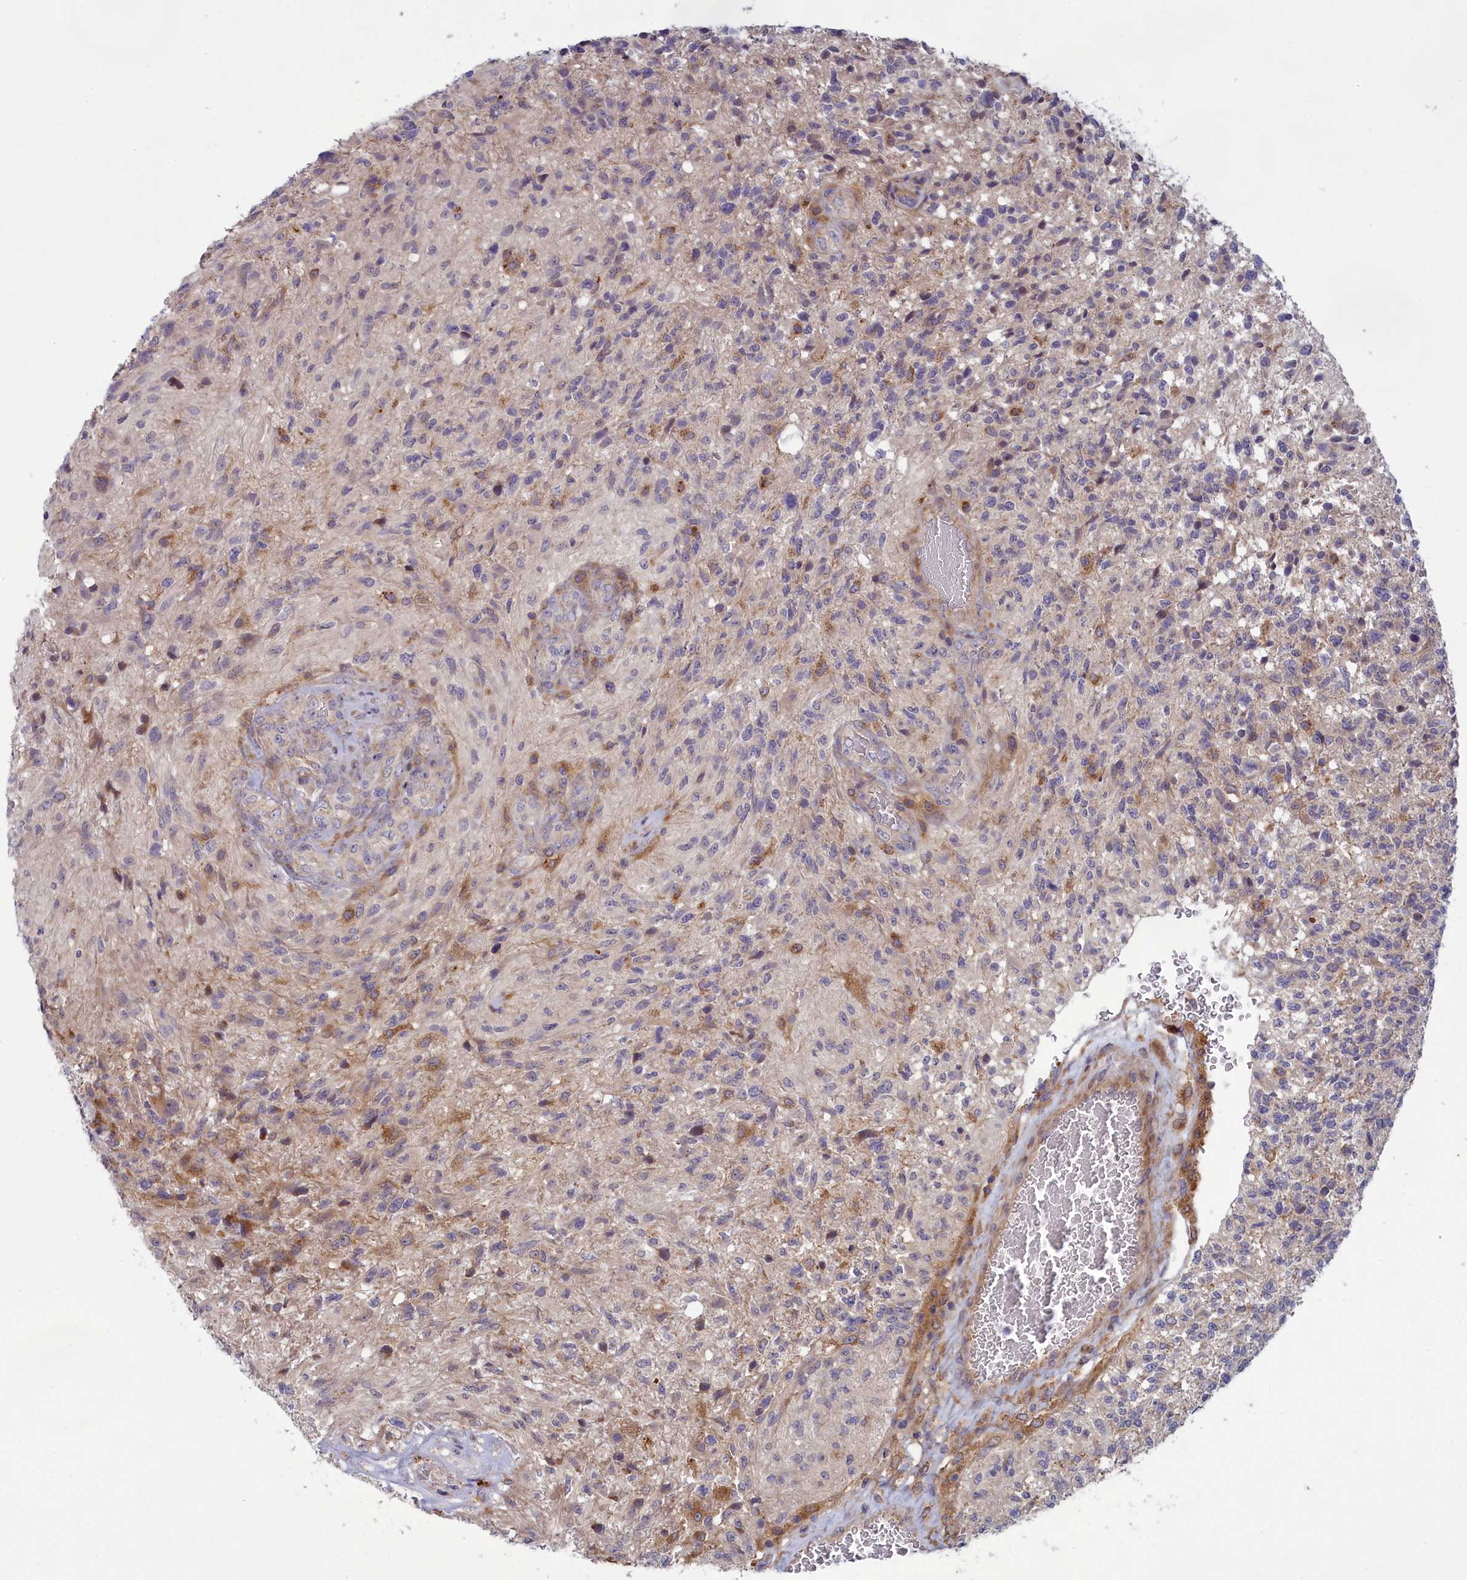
{"staining": {"intensity": "negative", "quantity": "none", "location": "none"}, "tissue": "glioma", "cell_type": "Tumor cells", "image_type": "cancer", "snomed": [{"axis": "morphology", "description": "Glioma, malignant, High grade"}, {"axis": "topography", "description": "Brain"}], "caption": "Malignant glioma (high-grade) stained for a protein using immunohistochemistry shows no staining tumor cells.", "gene": "BLTP2", "patient": {"sex": "male", "age": 56}}